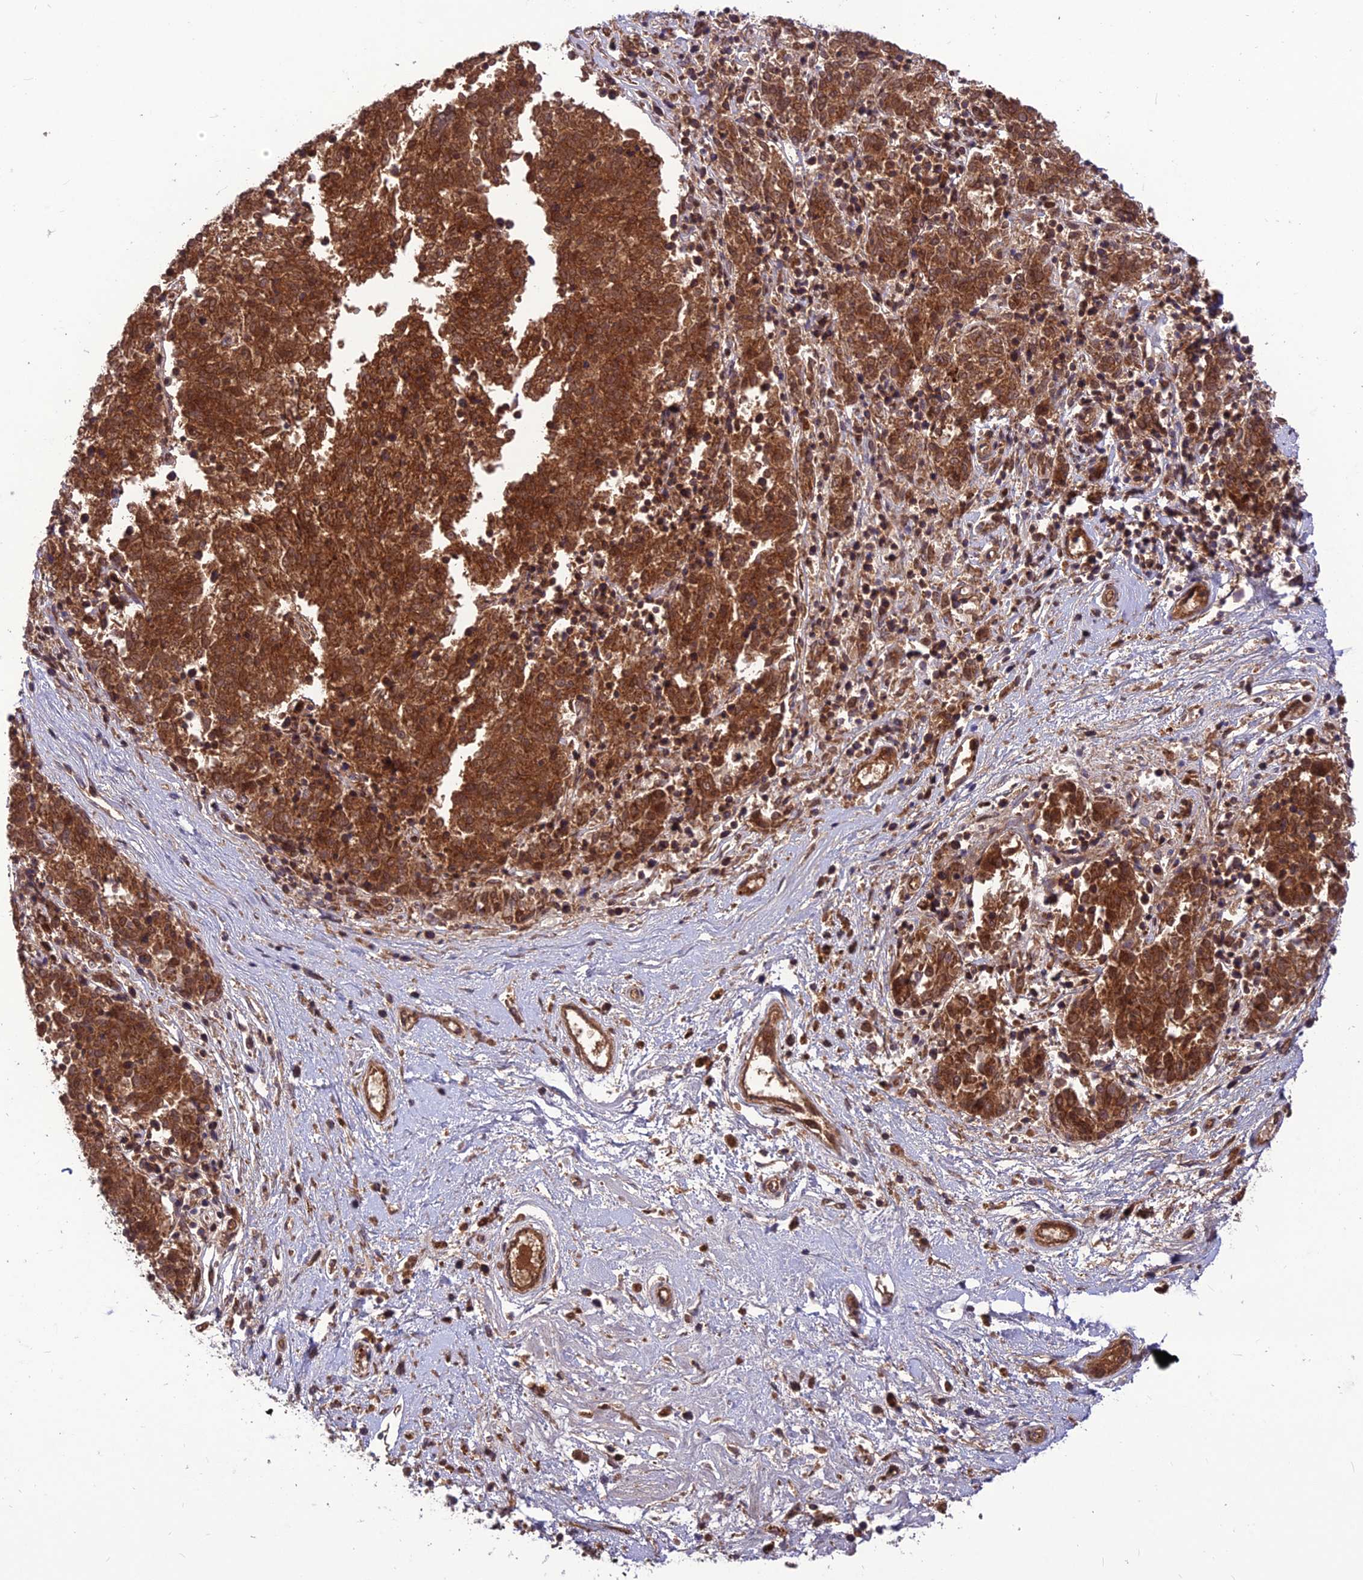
{"staining": {"intensity": "strong", "quantity": ">75%", "location": "cytoplasmic/membranous"}, "tissue": "melanoma", "cell_type": "Tumor cells", "image_type": "cancer", "snomed": [{"axis": "morphology", "description": "Malignant melanoma, NOS"}, {"axis": "topography", "description": "Skin"}], "caption": "Melanoma was stained to show a protein in brown. There is high levels of strong cytoplasmic/membranous expression in about >75% of tumor cells.", "gene": "NDUFC1", "patient": {"sex": "female", "age": 72}}